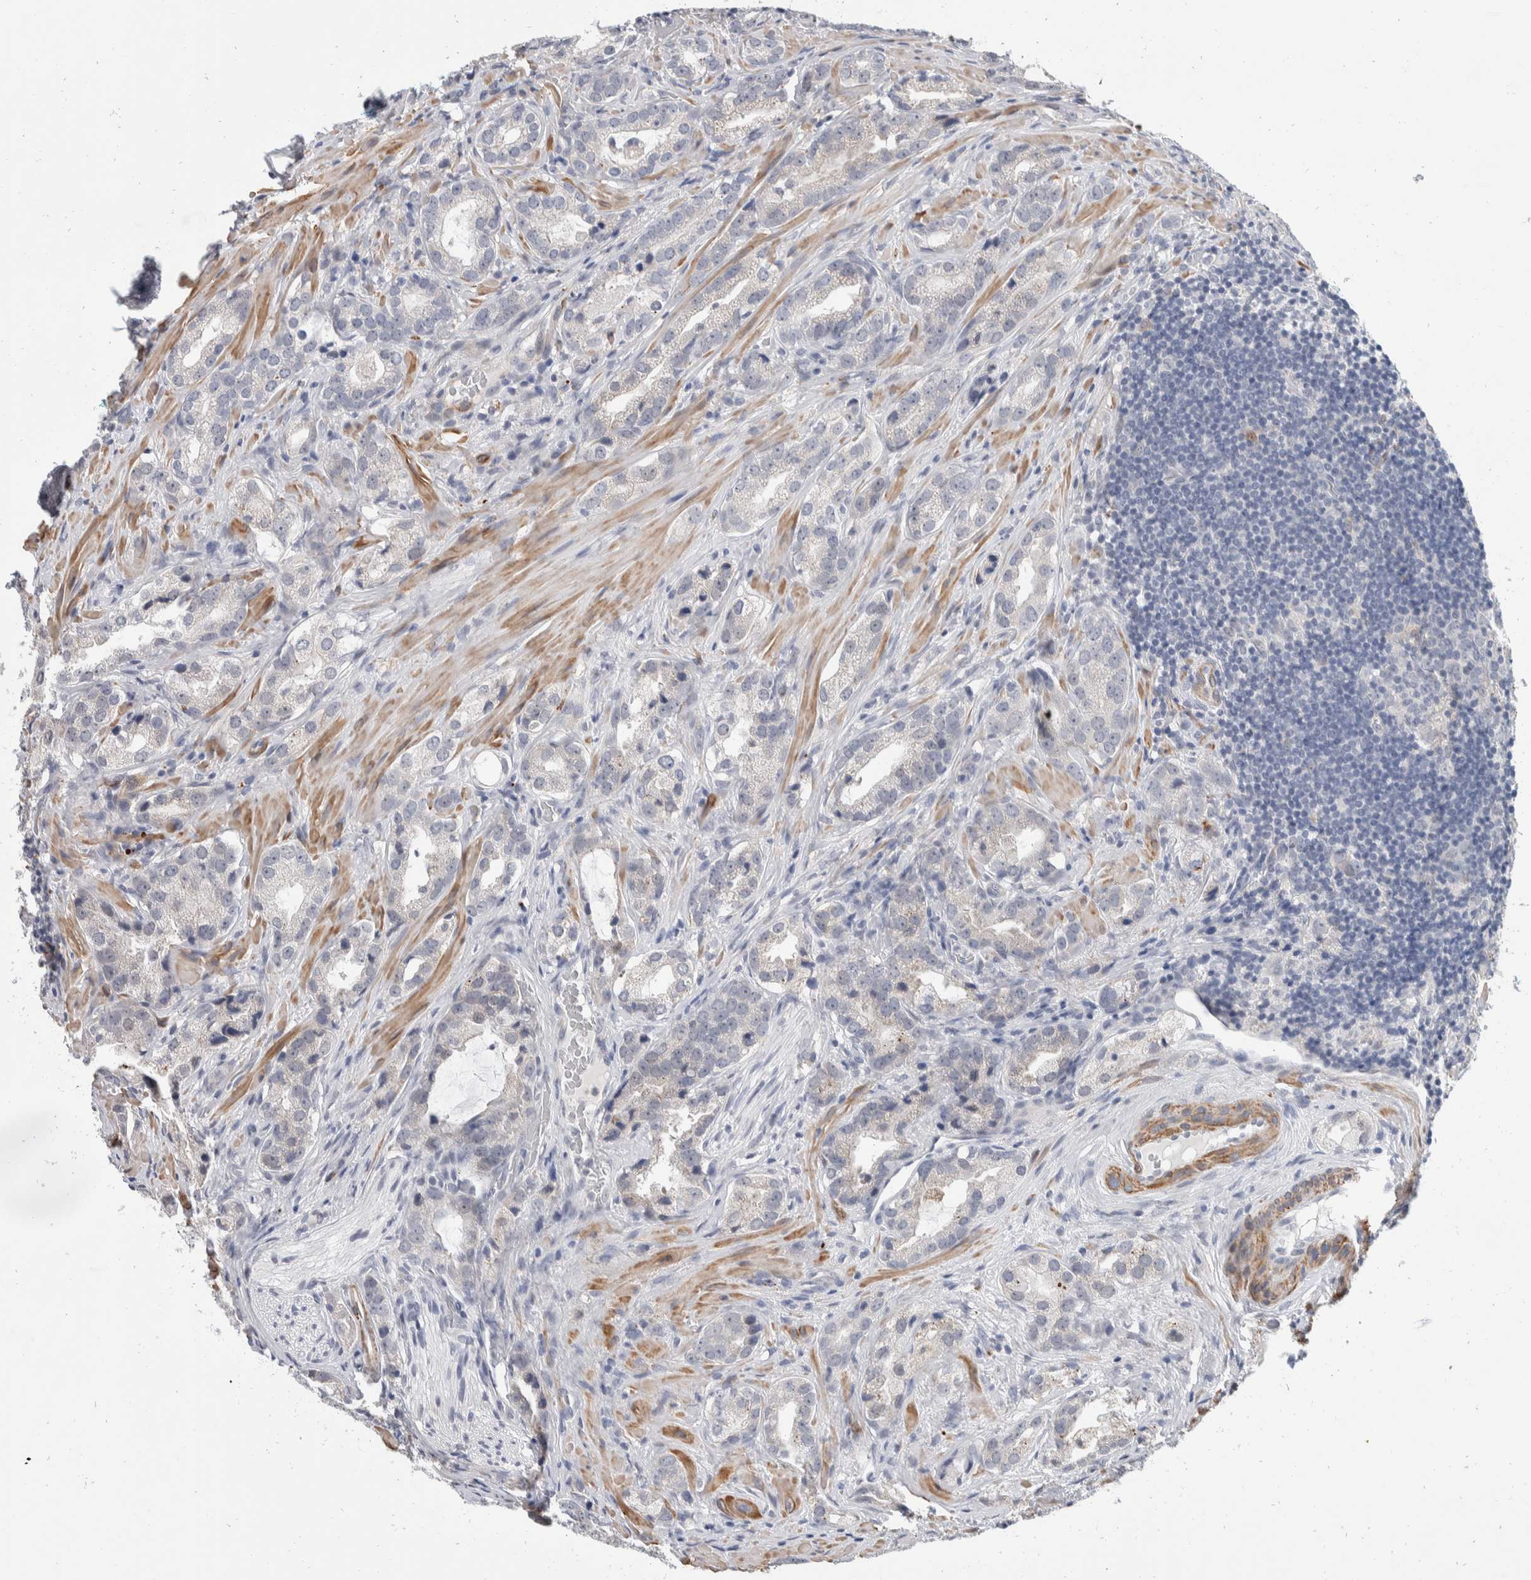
{"staining": {"intensity": "weak", "quantity": "<25%", "location": "cytoplasmic/membranous"}, "tissue": "prostate cancer", "cell_type": "Tumor cells", "image_type": "cancer", "snomed": [{"axis": "morphology", "description": "Adenocarcinoma, High grade"}, {"axis": "topography", "description": "Prostate"}], "caption": "This is an immunohistochemistry image of human prostate adenocarcinoma (high-grade). There is no expression in tumor cells.", "gene": "CATSPERD", "patient": {"sex": "male", "age": 63}}